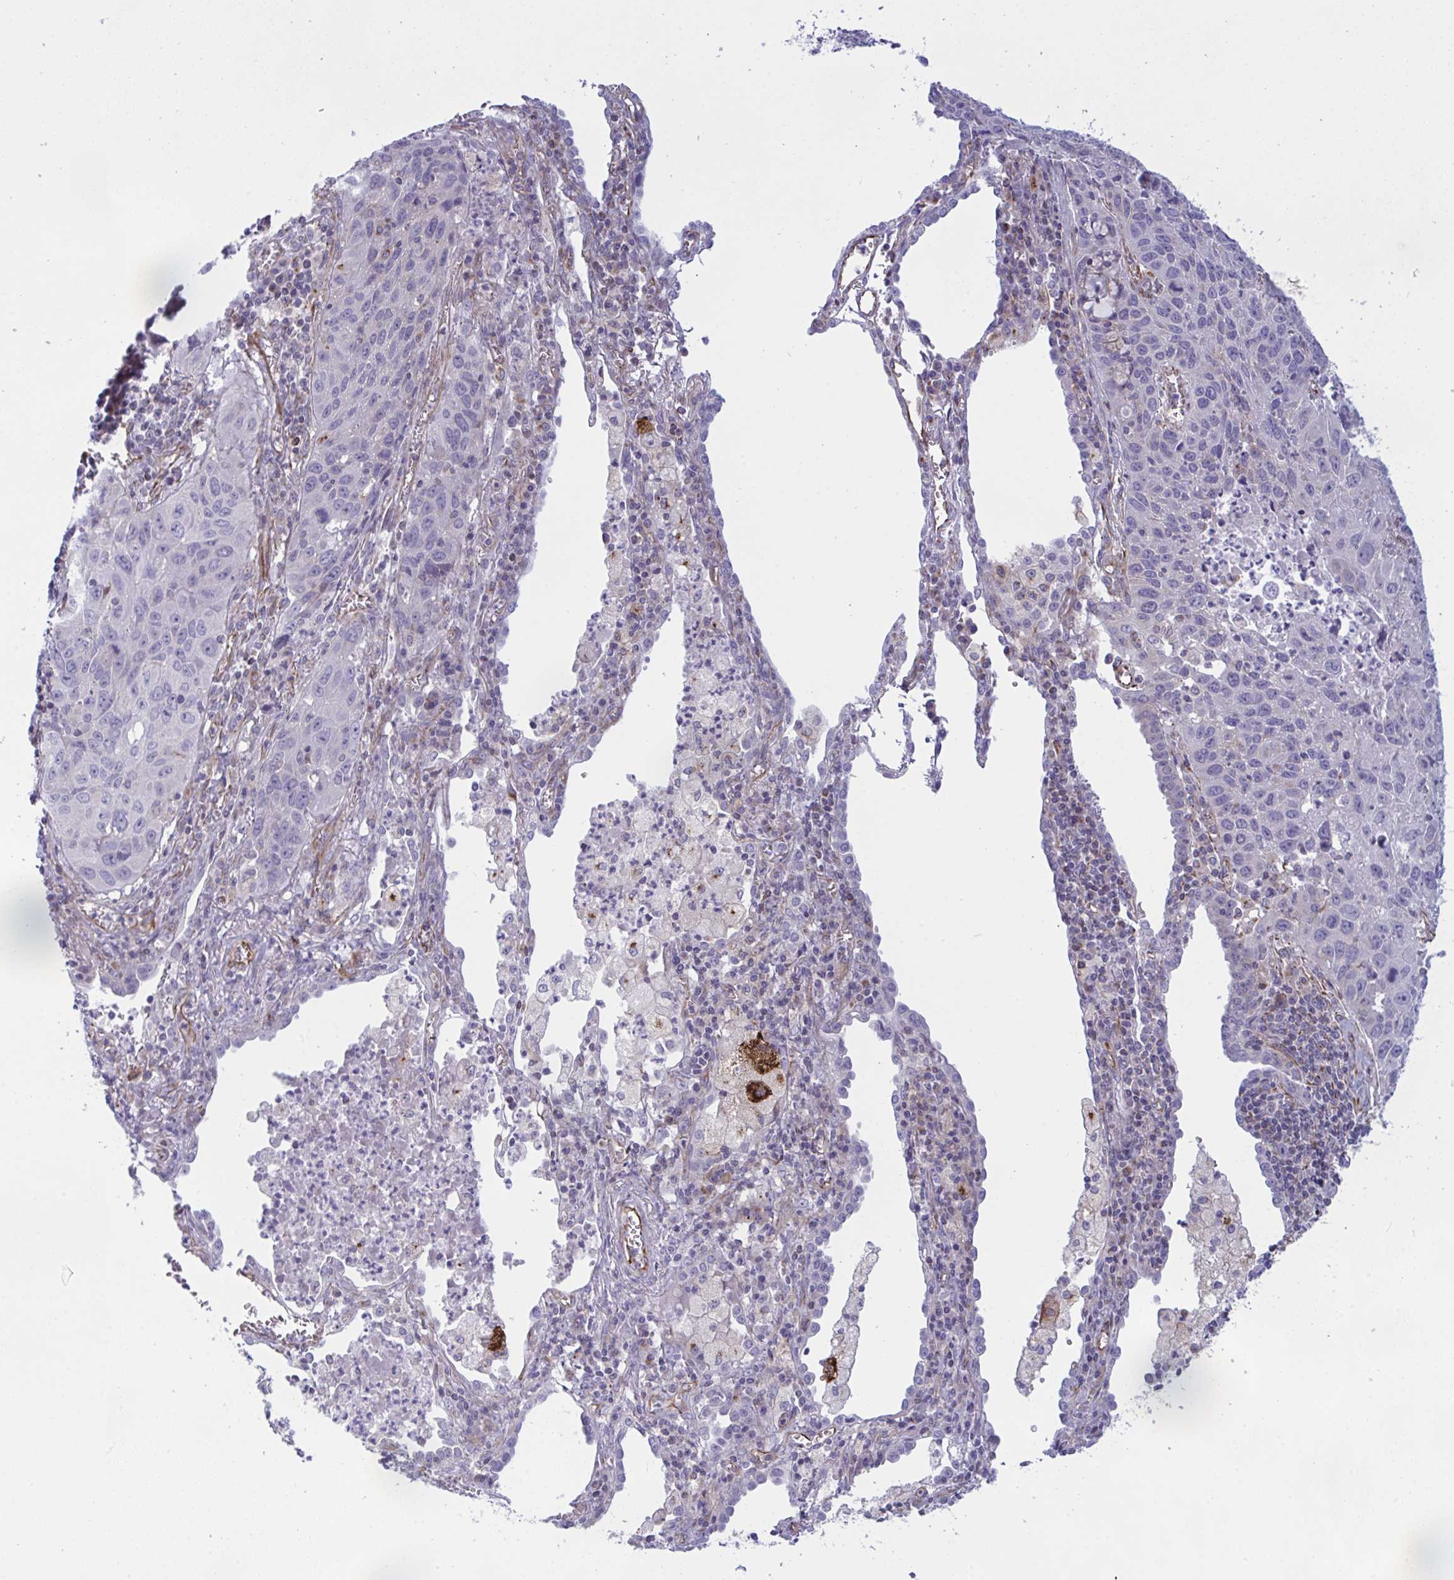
{"staining": {"intensity": "negative", "quantity": "none", "location": "none"}, "tissue": "lung cancer", "cell_type": "Tumor cells", "image_type": "cancer", "snomed": [{"axis": "morphology", "description": "Squamous cell carcinoma, NOS"}, {"axis": "topography", "description": "Lung"}], "caption": "Immunohistochemistry (IHC) micrograph of neoplastic tissue: squamous cell carcinoma (lung) stained with DAB (3,3'-diaminobenzidine) shows no significant protein expression in tumor cells.", "gene": "DCBLD1", "patient": {"sex": "female", "age": 61}}